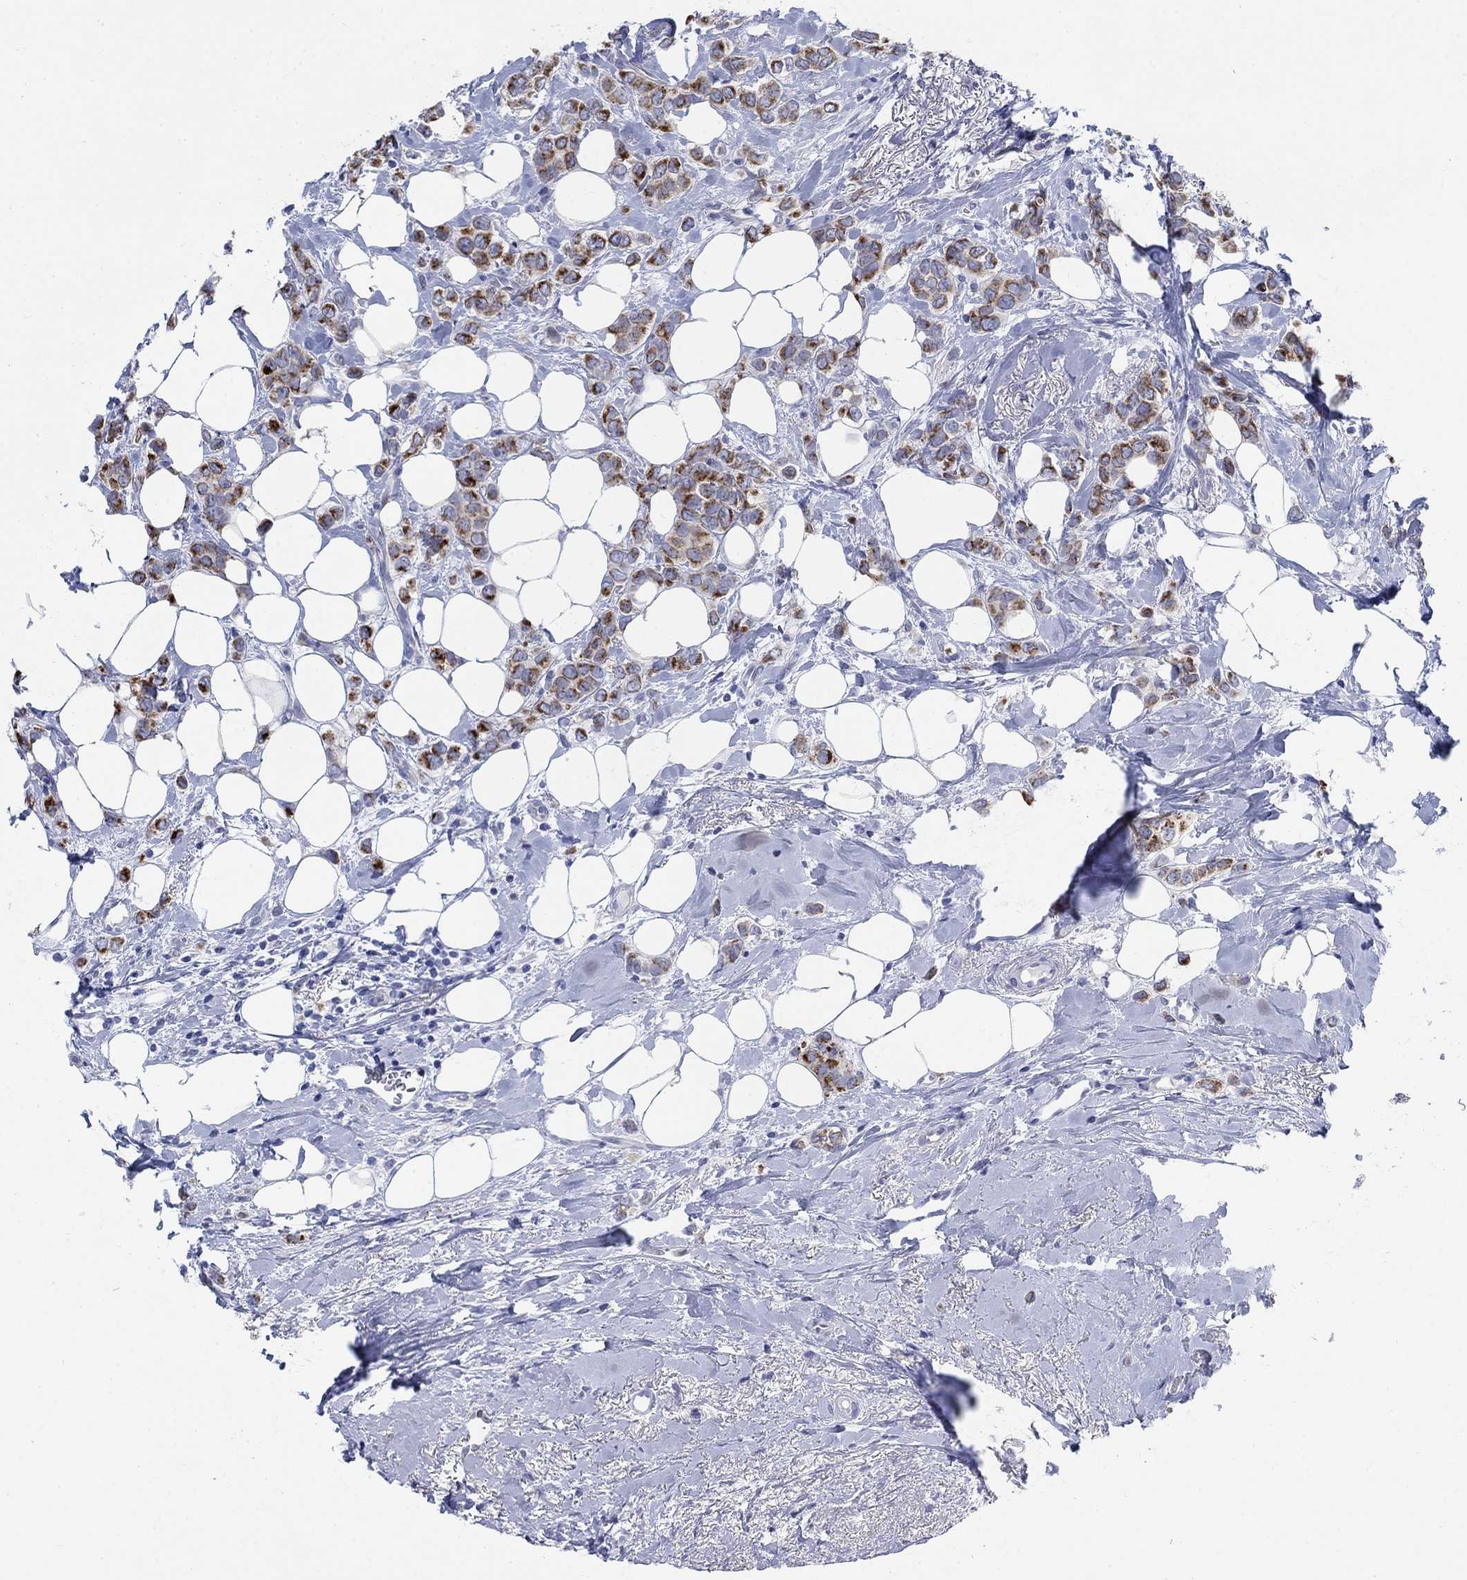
{"staining": {"intensity": "strong", "quantity": "25%-75%", "location": "cytoplasmic/membranous"}, "tissue": "breast cancer", "cell_type": "Tumor cells", "image_type": "cancer", "snomed": [{"axis": "morphology", "description": "Lobular carcinoma"}, {"axis": "topography", "description": "Breast"}], "caption": "IHC of human lobular carcinoma (breast) demonstrates high levels of strong cytoplasmic/membranous positivity in about 25%-75% of tumor cells.", "gene": "SCCPDH", "patient": {"sex": "female", "age": 66}}